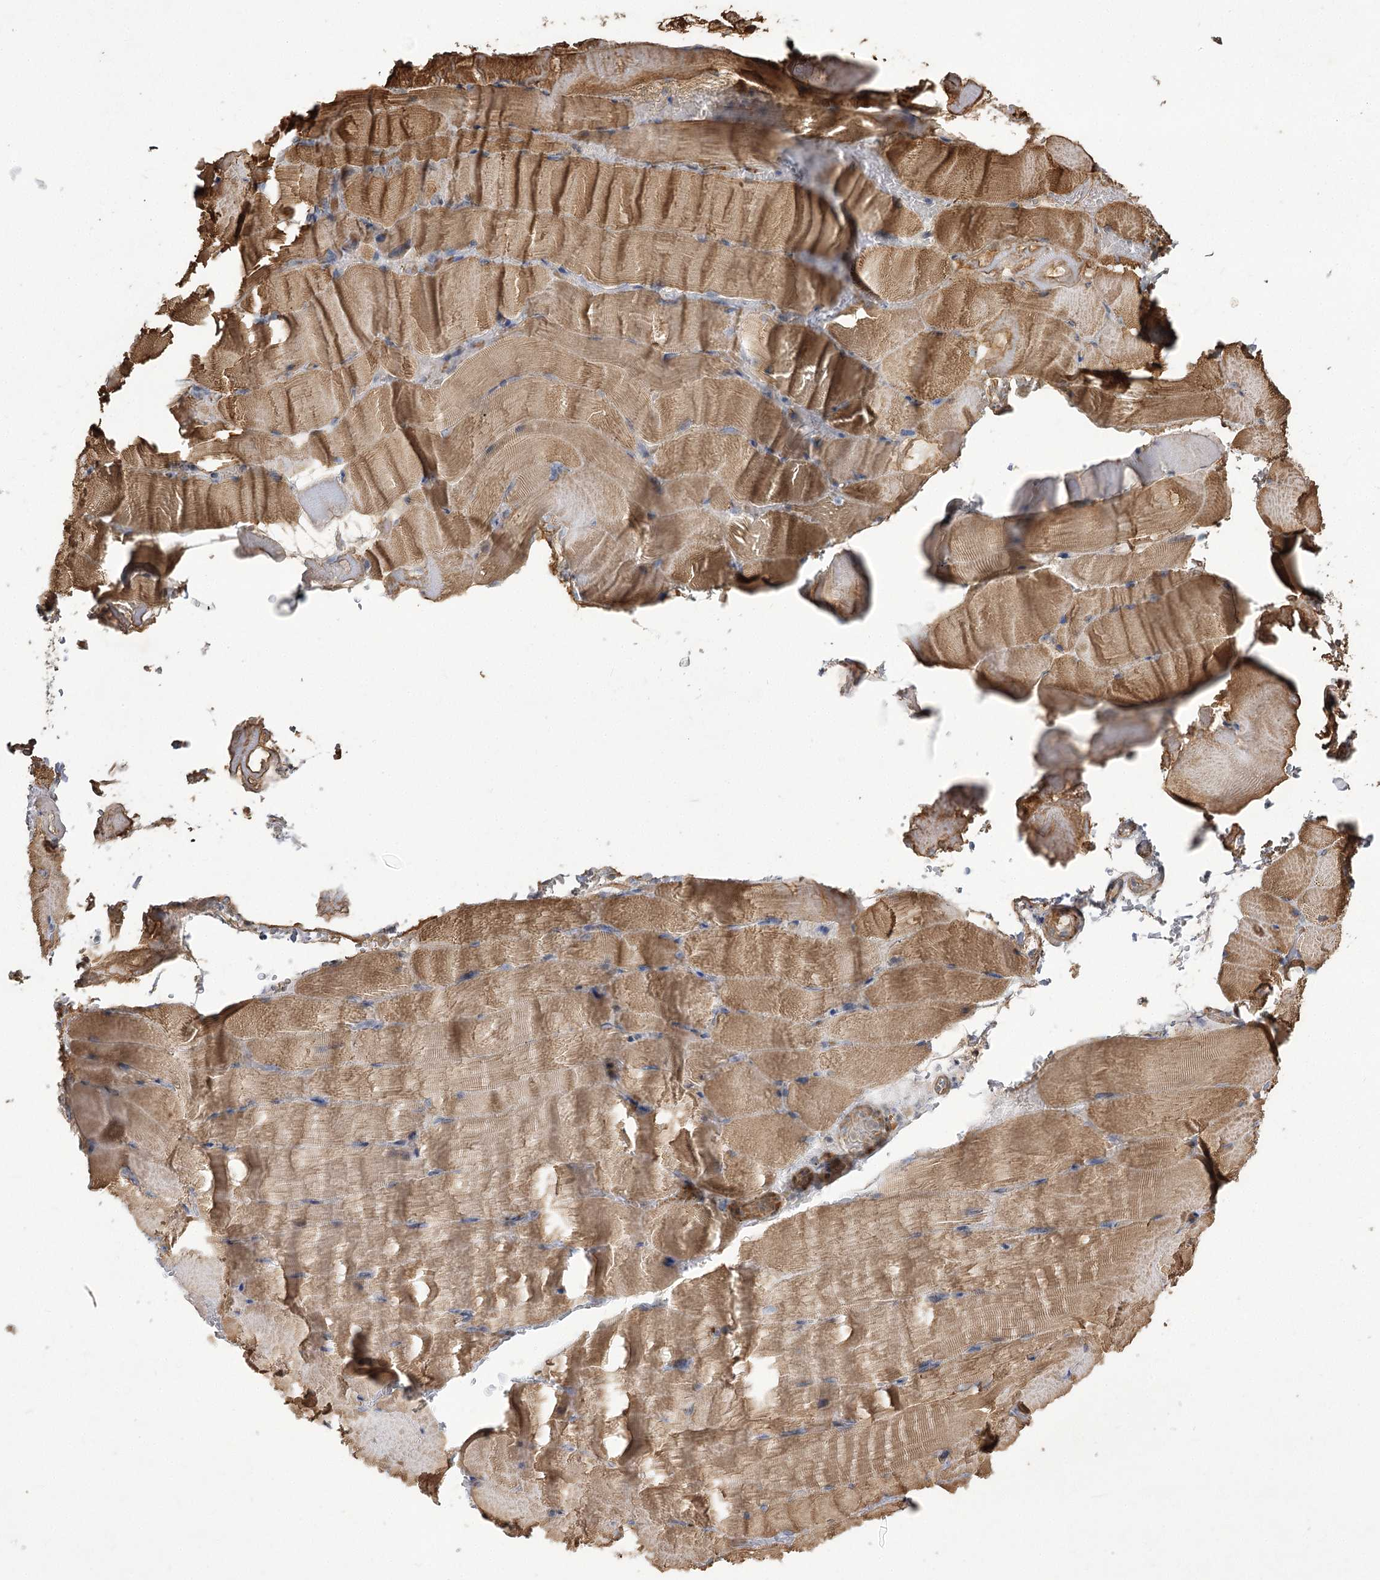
{"staining": {"intensity": "moderate", "quantity": ">75%", "location": "cytoplasmic/membranous"}, "tissue": "skeletal muscle", "cell_type": "Myocytes", "image_type": "normal", "snomed": [{"axis": "morphology", "description": "Normal tissue, NOS"}, {"axis": "topography", "description": "Skeletal muscle"}, {"axis": "topography", "description": "Parathyroid gland"}], "caption": "Immunohistochemistry (IHC) staining of normal skeletal muscle, which reveals medium levels of moderate cytoplasmic/membranous positivity in approximately >75% of myocytes indicating moderate cytoplasmic/membranous protein staining. The staining was performed using DAB (brown) for protein detection and nuclei were counterstained in hematoxylin (blue).", "gene": "RNF24", "patient": {"sex": "female", "age": 37}}